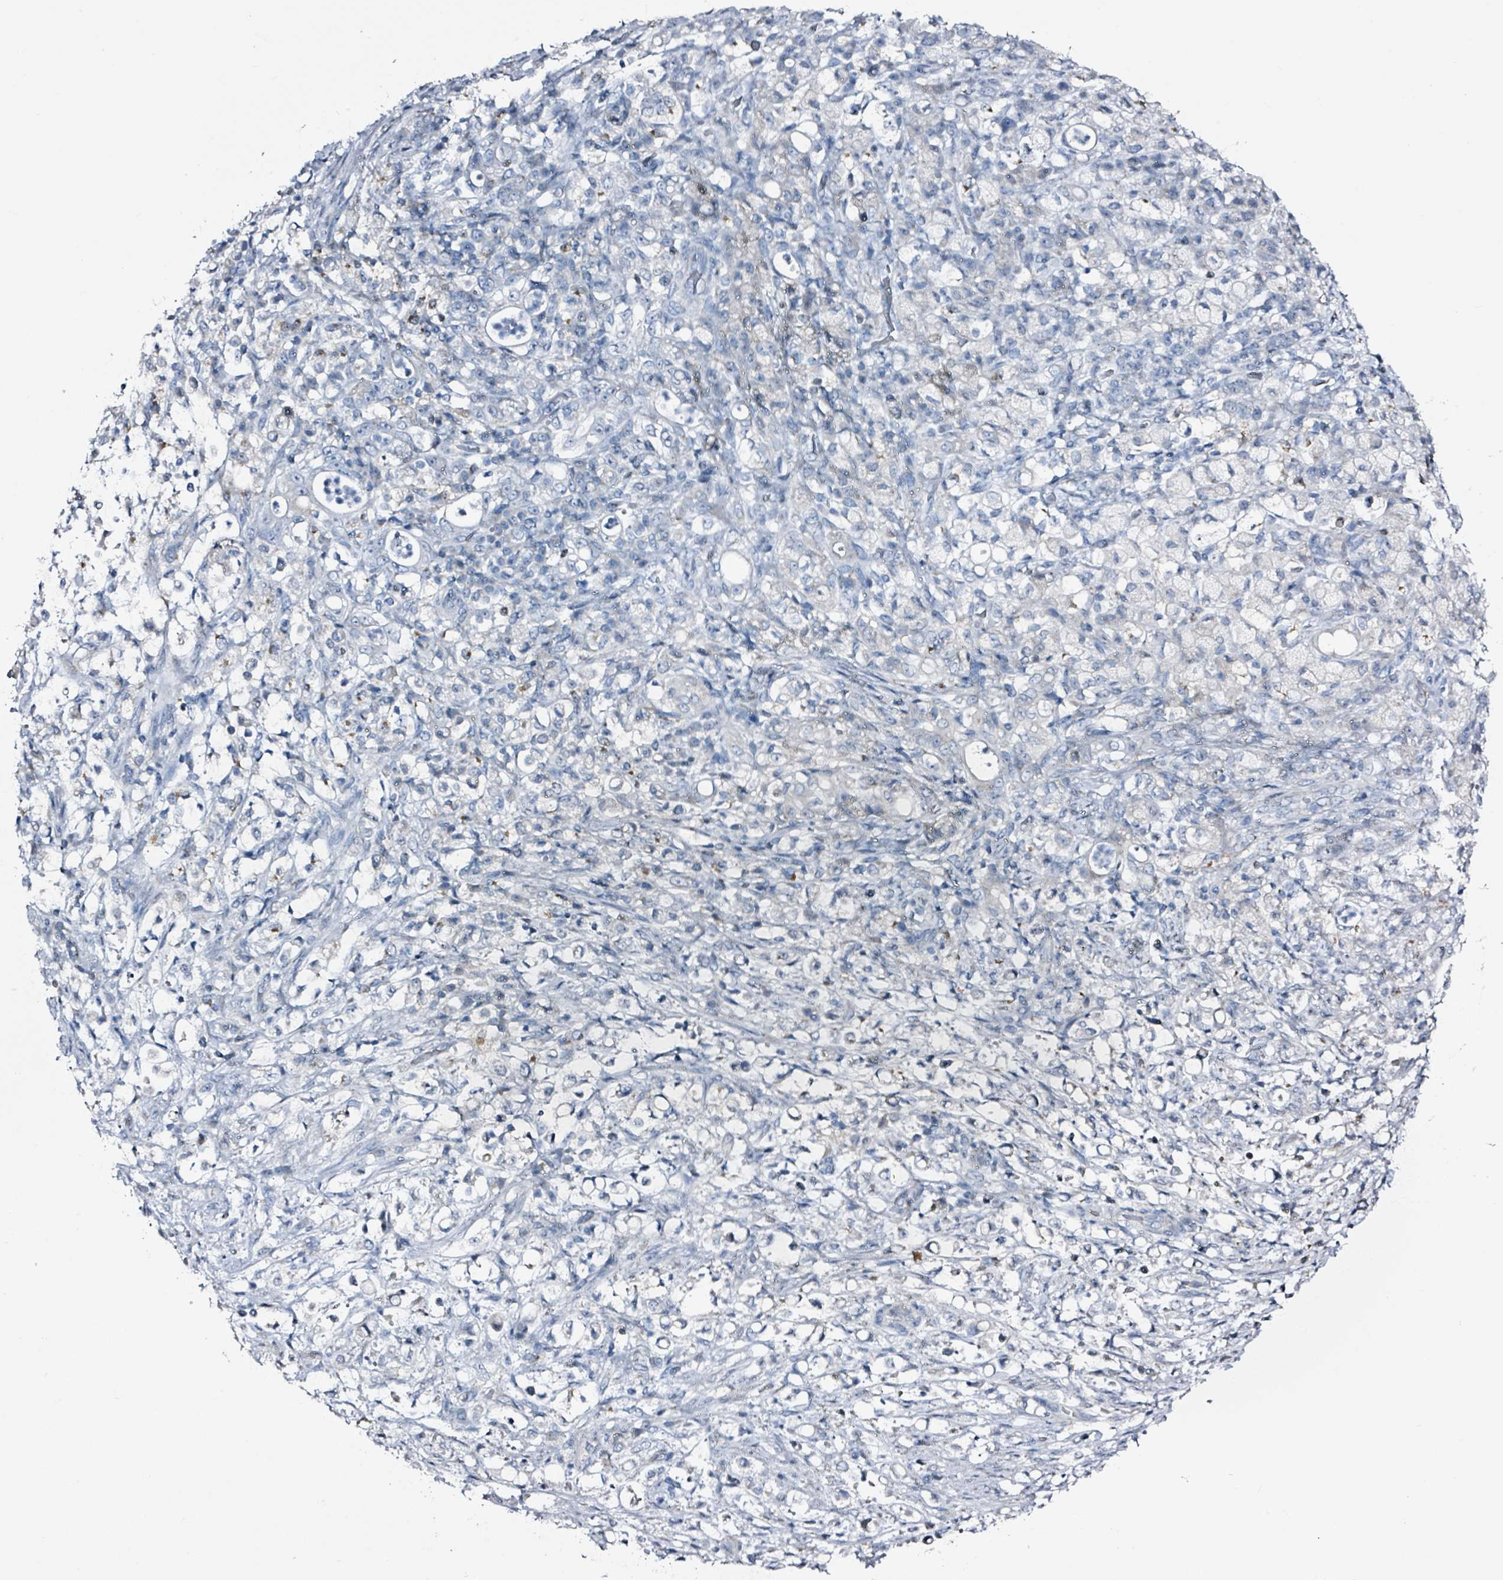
{"staining": {"intensity": "negative", "quantity": "none", "location": "none"}, "tissue": "stomach cancer", "cell_type": "Tumor cells", "image_type": "cancer", "snomed": [{"axis": "morphology", "description": "Adenocarcinoma, NOS"}, {"axis": "topography", "description": "Stomach"}], "caption": "Adenocarcinoma (stomach) was stained to show a protein in brown. There is no significant positivity in tumor cells. The staining was performed using DAB to visualize the protein expression in brown, while the nuclei were stained in blue with hematoxylin (Magnification: 20x).", "gene": "B3GAT3", "patient": {"sex": "female", "age": 60}}